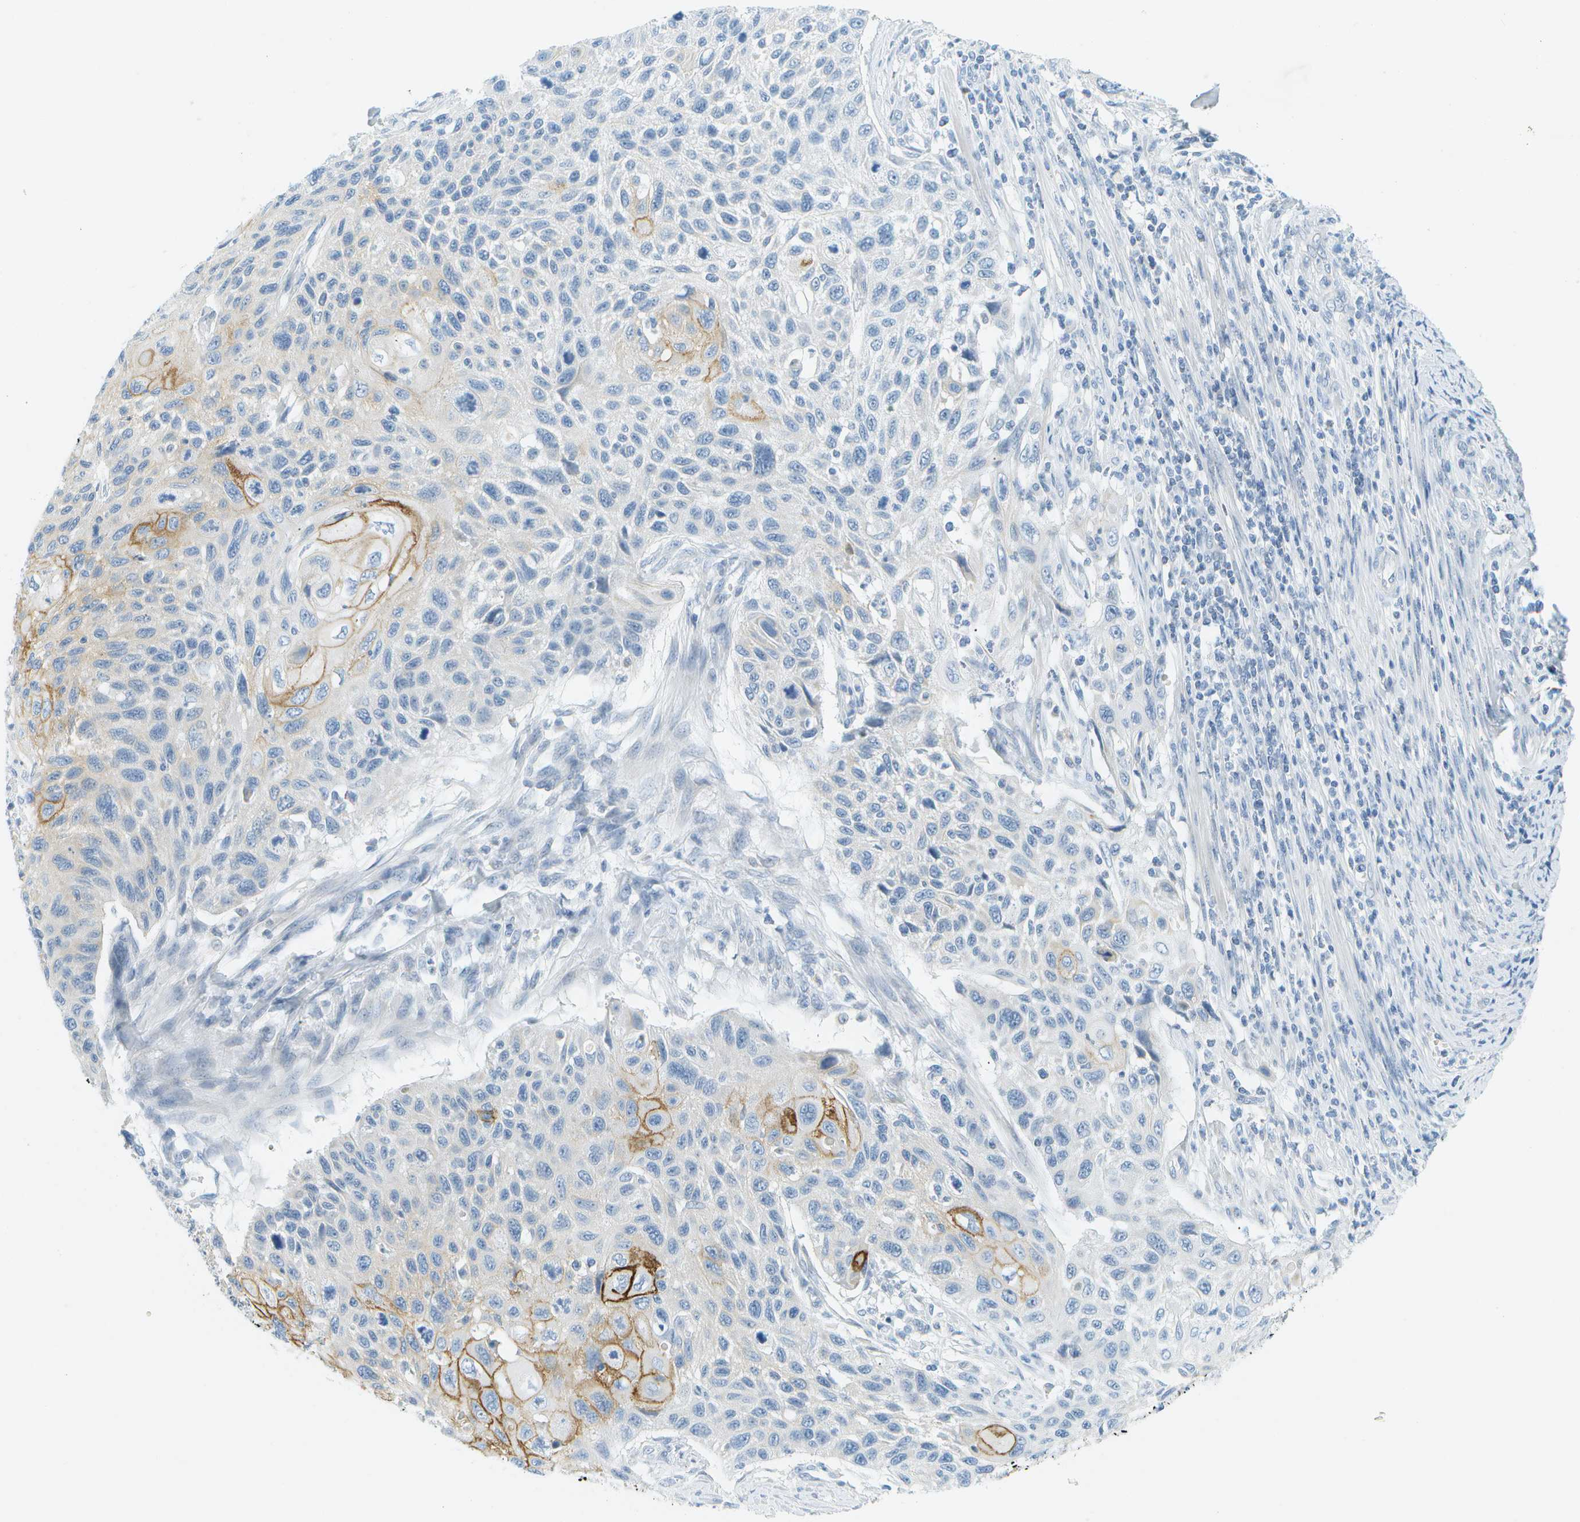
{"staining": {"intensity": "moderate", "quantity": "<25%", "location": "cytoplasmic/membranous"}, "tissue": "cervical cancer", "cell_type": "Tumor cells", "image_type": "cancer", "snomed": [{"axis": "morphology", "description": "Squamous cell carcinoma, NOS"}, {"axis": "topography", "description": "Cervix"}], "caption": "The immunohistochemical stain shows moderate cytoplasmic/membranous positivity in tumor cells of cervical cancer tissue. (DAB (3,3'-diaminobenzidine) IHC, brown staining for protein, blue staining for nuclei).", "gene": "SMYD5", "patient": {"sex": "female", "age": 70}}